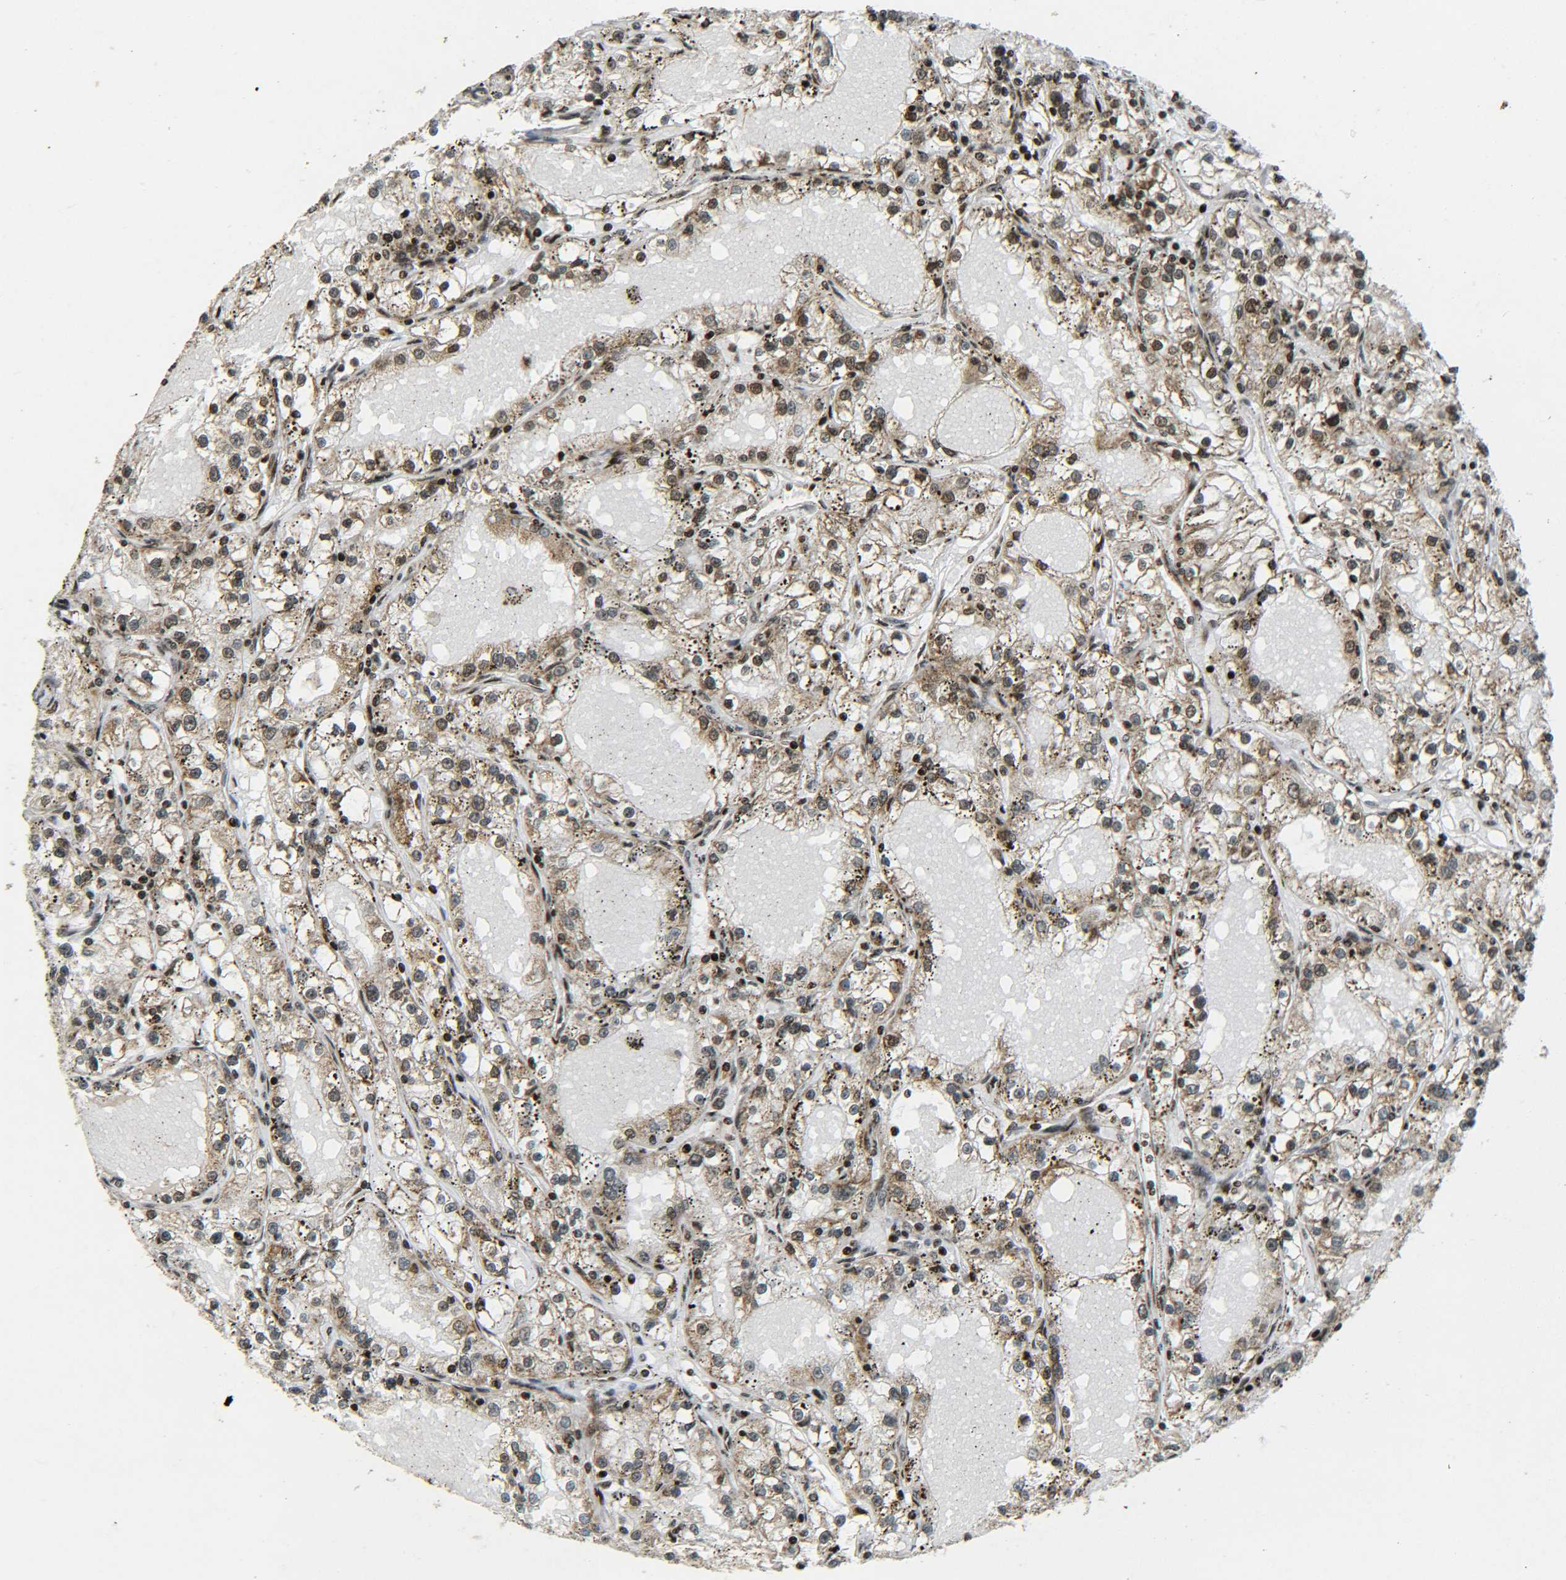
{"staining": {"intensity": "moderate", "quantity": ">75%", "location": "cytoplasmic/membranous,nuclear"}, "tissue": "renal cancer", "cell_type": "Tumor cells", "image_type": "cancer", "snomed": [{"axis": "morphology", "description": "Adenocarcinoma, NOS"}, {"axis": "topography", "description": "Kidney"}], "caption": "The immunohistochemical stain labels moderate cytoplasmic/membranous and nuclear staining in tumor cells of adenocarcinoma (renal) tissue.", "gene": "NEUROG2", "patient": {"sex": "male", "age": 56}}